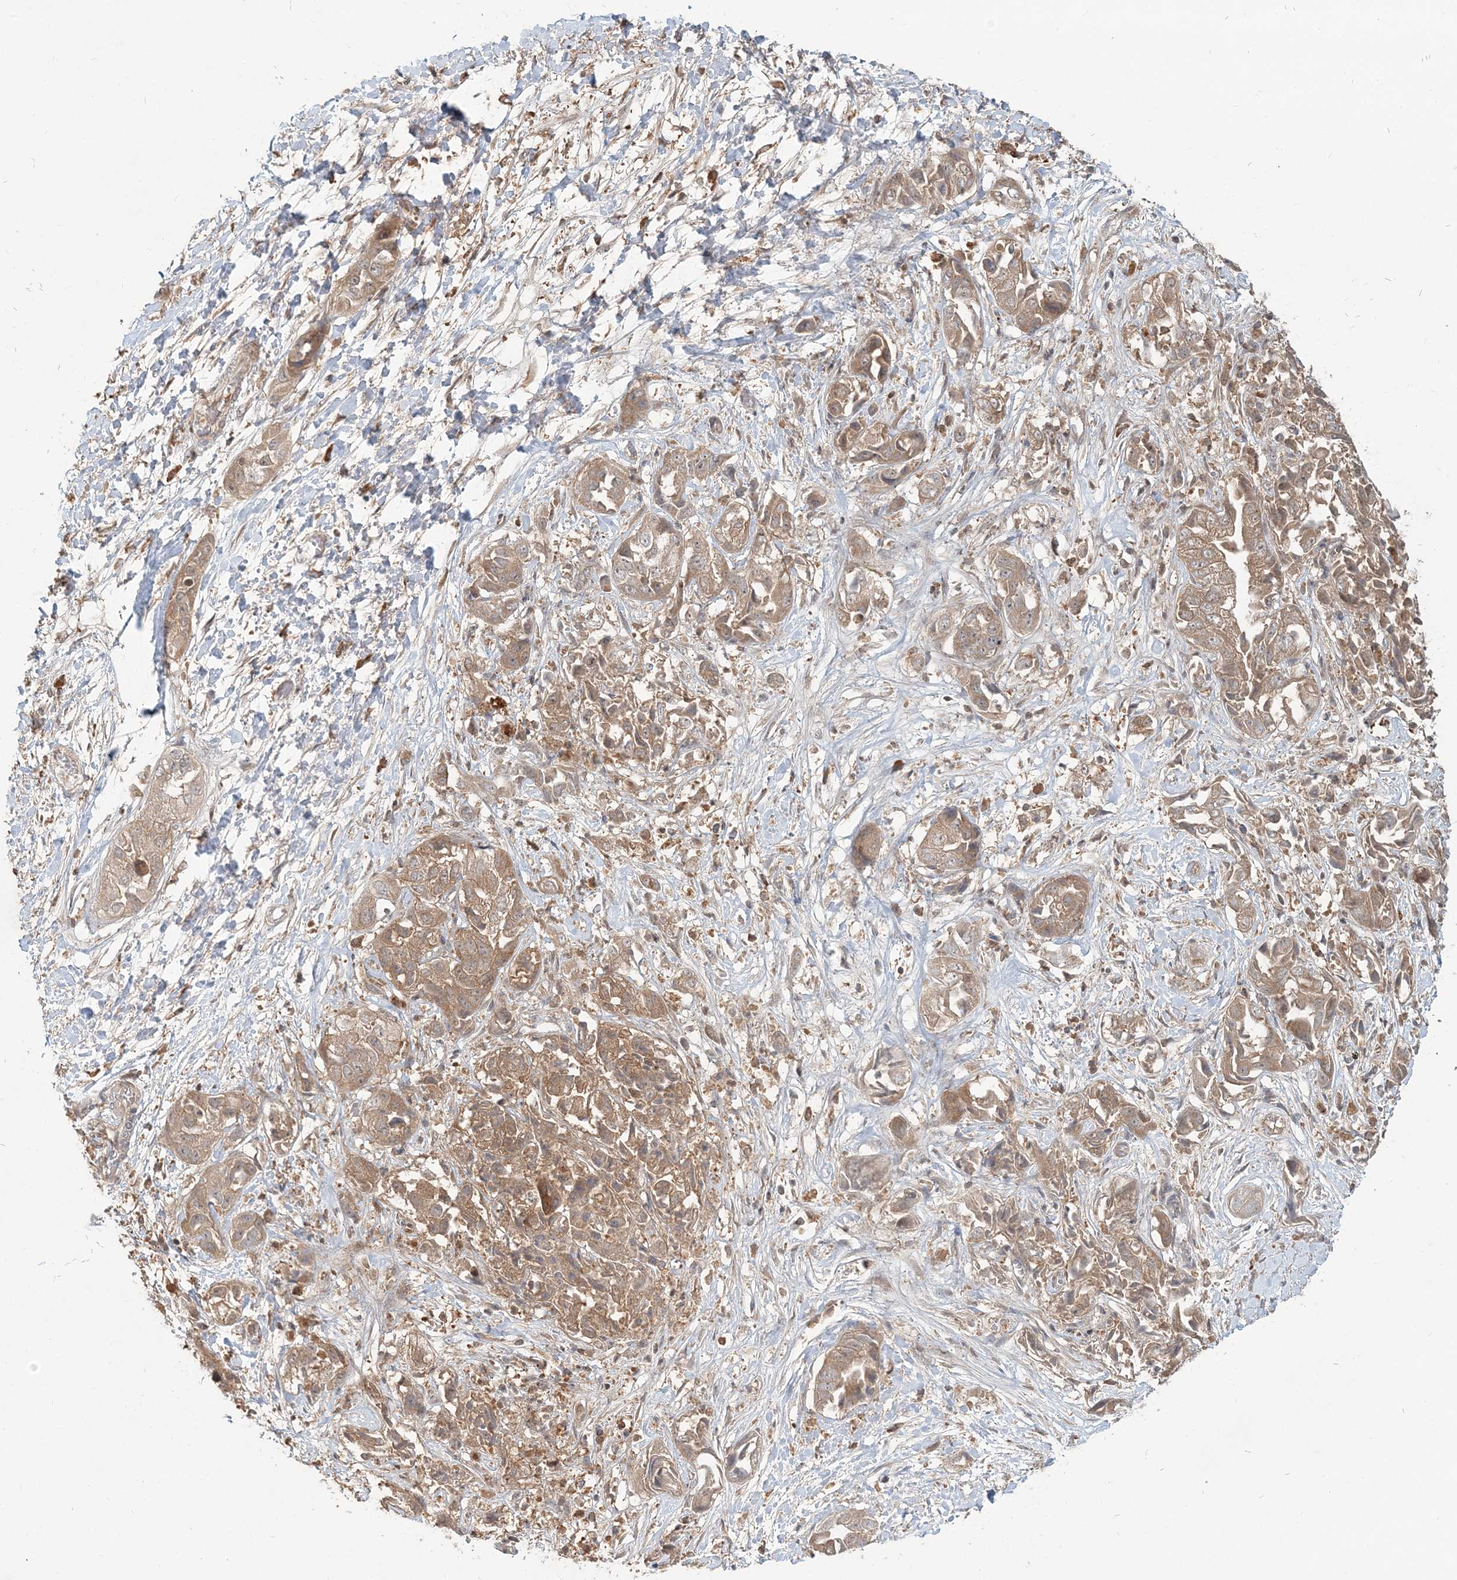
{"staining": {"intensity": "weak", "quantity": ">75%", "location": "cytoplasmic/membranous"}, "tissue": "liver cancer", "cell_type": "Tumor cells", "image_type": "cancer", "snomed": [{"axis": "morphology", "description": "Cholangiocarcinoma"}, {"axis": "topography", "description": "Liver"}], "caption": "Cholangiocarcinoma (liver) stained with immunohistochemistry exhibits weak cytoplasmic/membranous staining in approximately >75% of tumor cells. The staining was performed using DAB, with brown indicating positive protein expression. Nuclei are stained blue with hematoxylin.", "gene": "CAB39", "patient": {"sex": "female", "age": 52}}